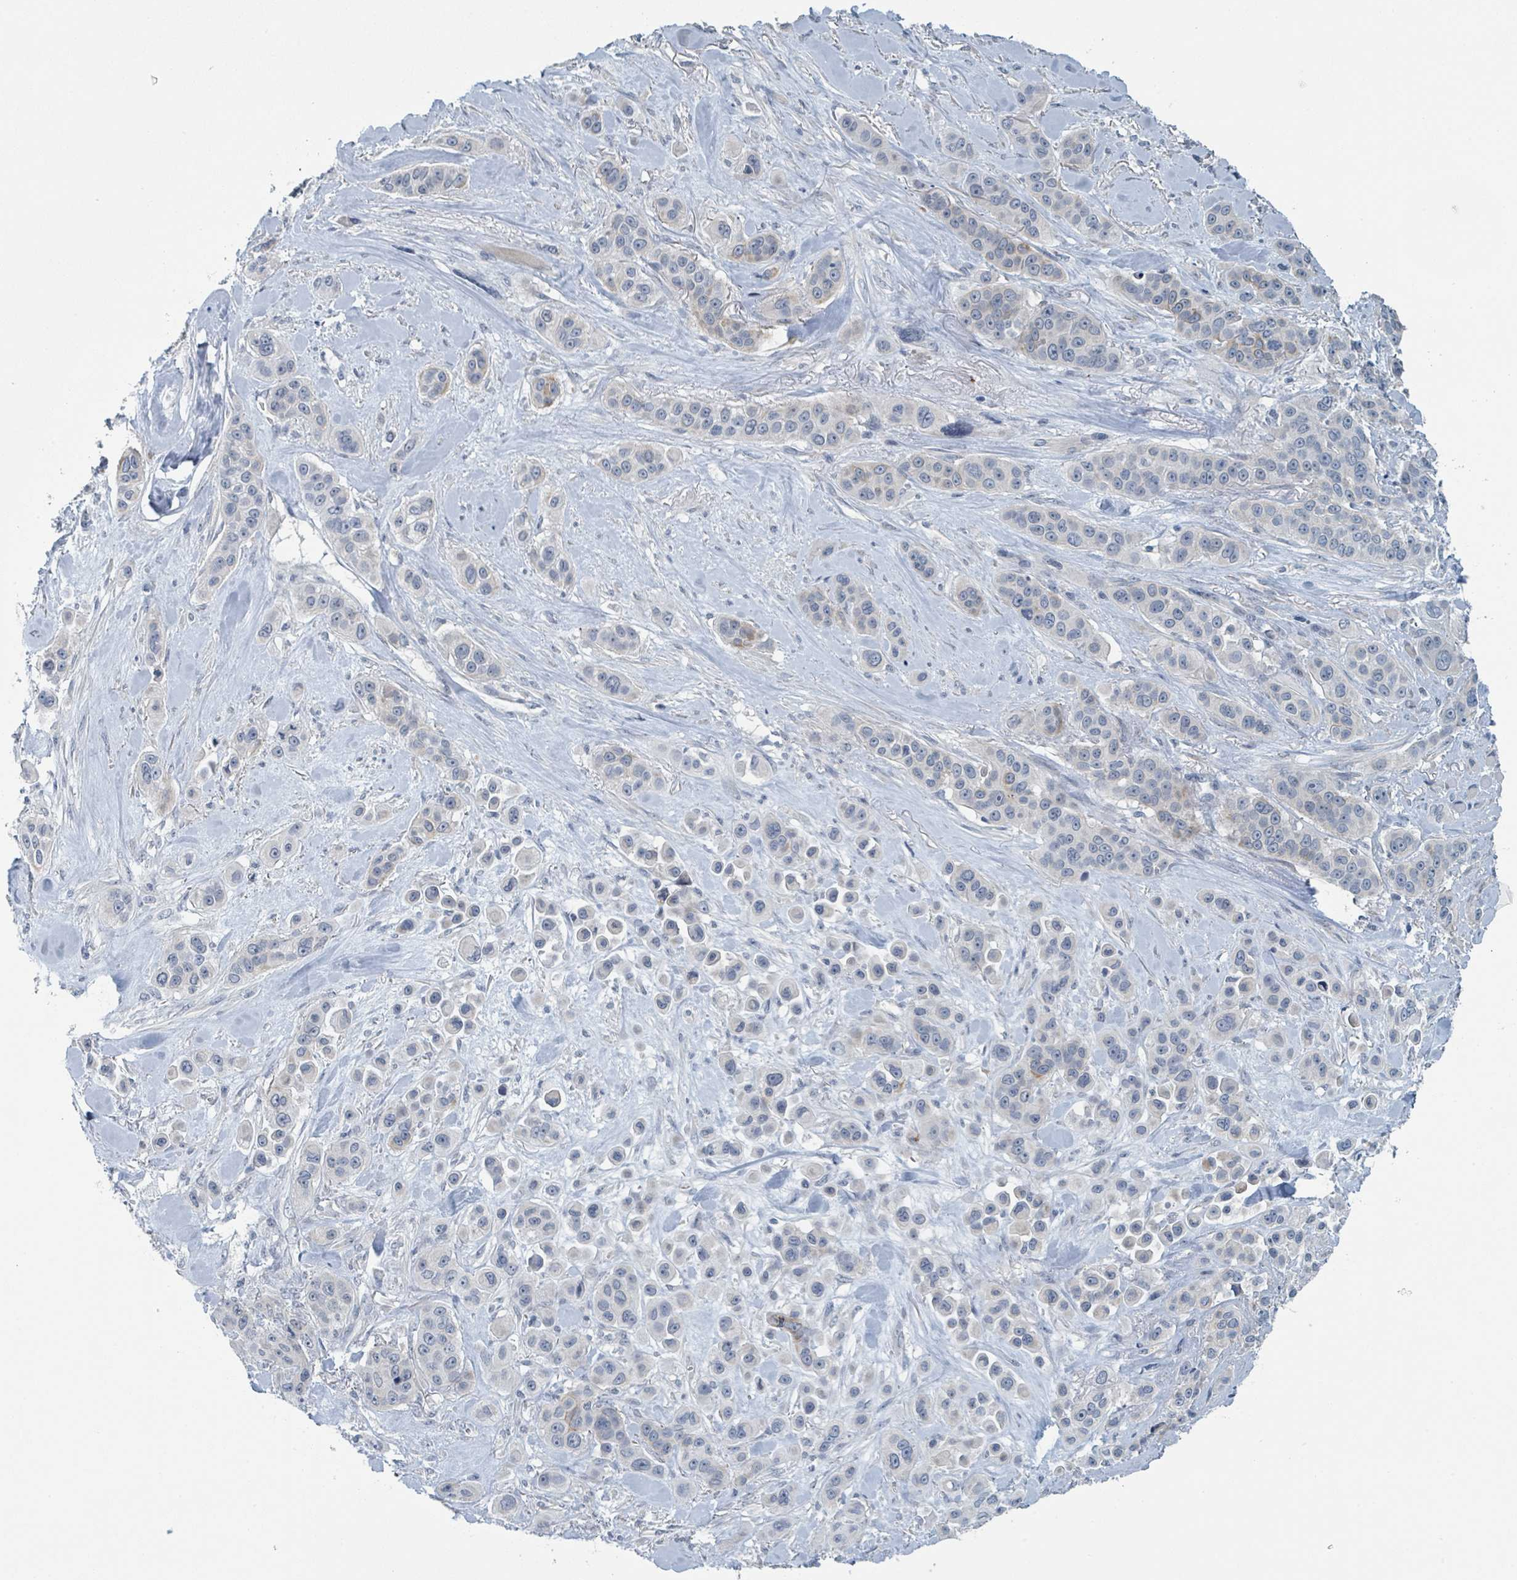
{"staining": {"intensity": "moderate", "quantity": "<25%", "location": "cytoplasmic/membranous"}, "tissue": "skin cancer", "cell_type": "Tumor cells", "image_type": "cancer", "snomed": [{"axis": "morphology", "description": "Squamous cell carcinoma, NOS"}, {"axis": "topography", "description": "Skin"}], "caption": "Protein expression analysis of skin cancer (squamous cell carcinoma) exhibits moderate cytoplasmic/membranous expression in approximately <25% of tumor cells.", "gene": "ANKRD55", "patient": {"sex": "male", "age": 67}}